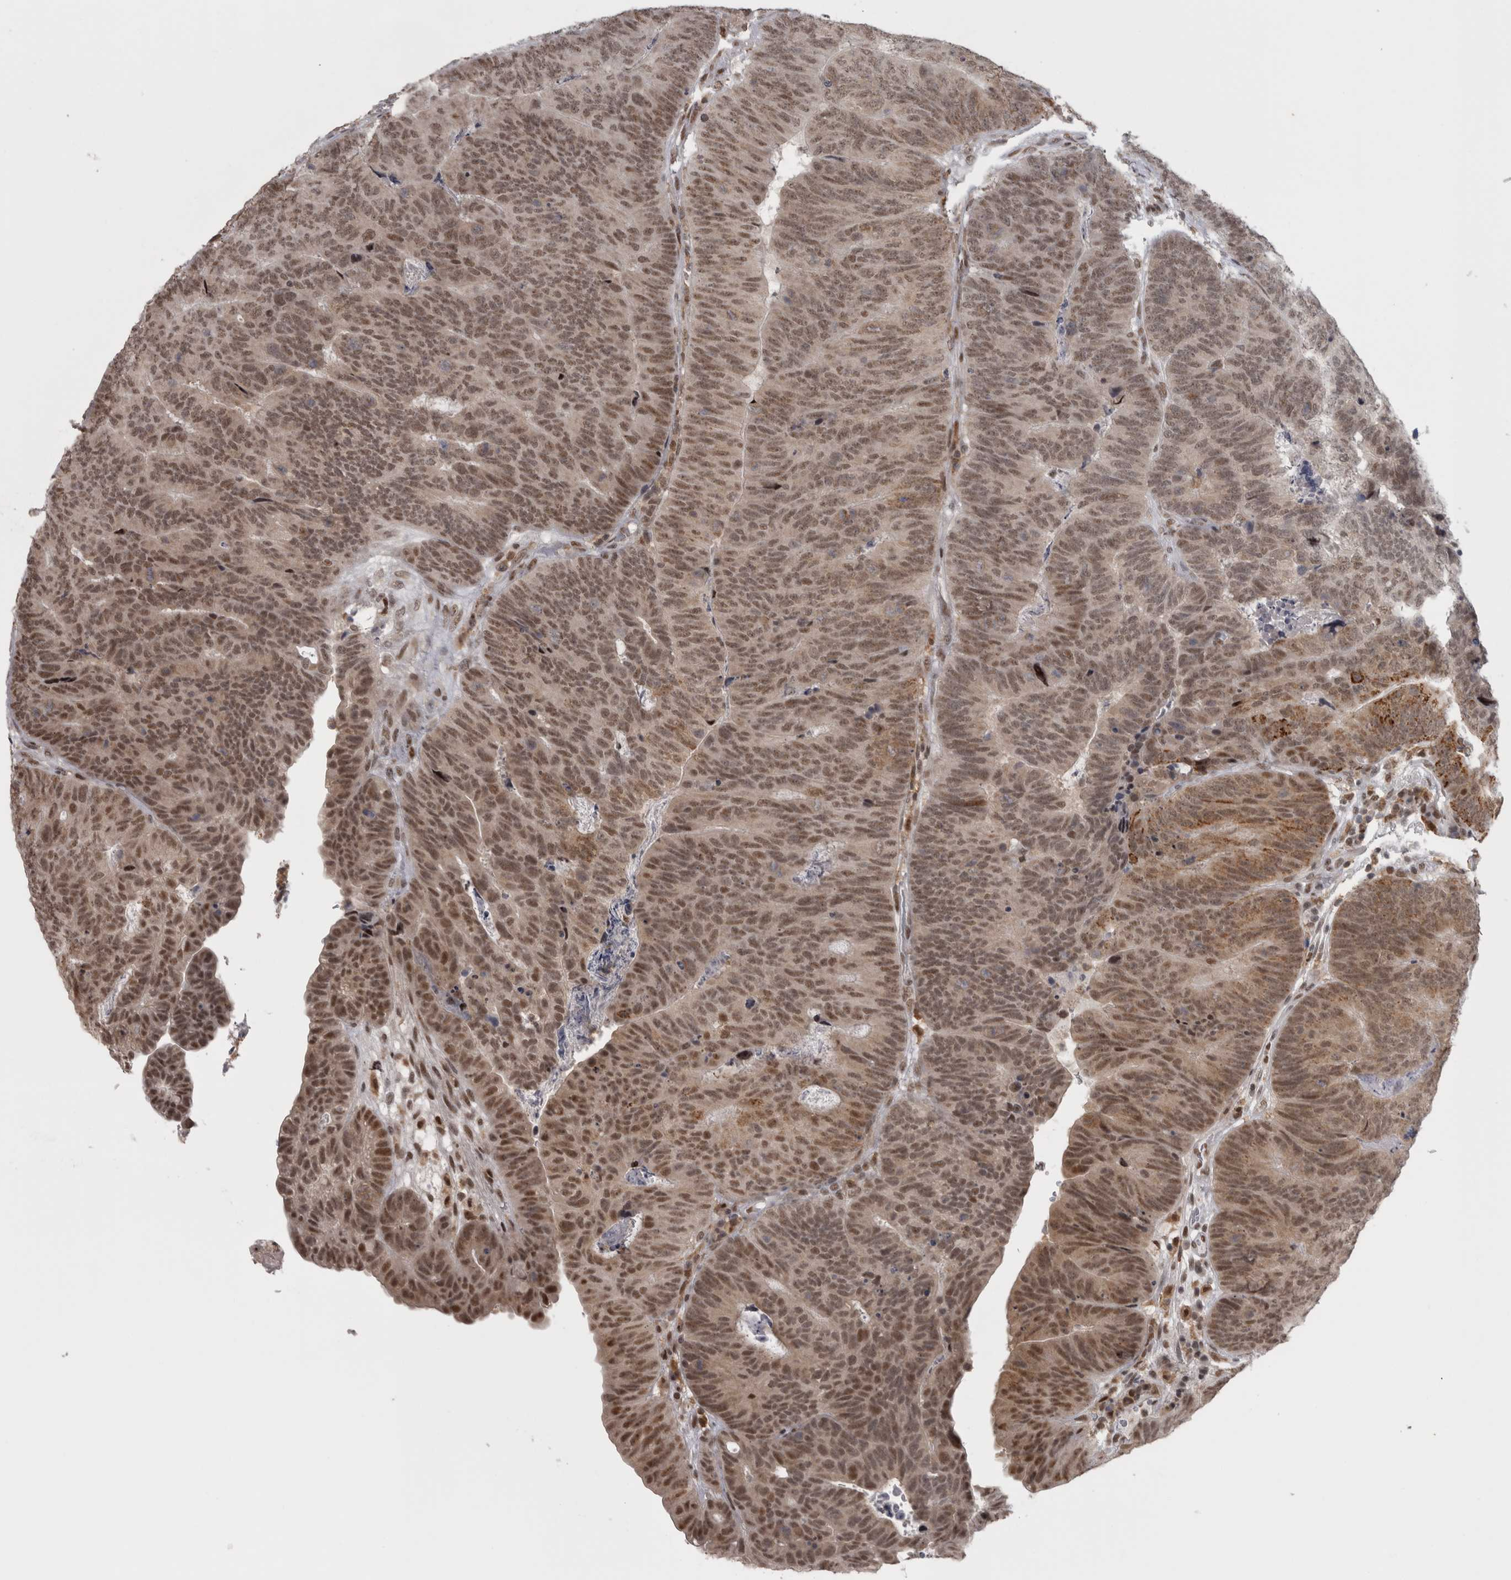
{"staining": {"intensity": "moderate", "quantity": ">75%", "location": "nuclear"}, "tissue": "colorectal cancer", "cell_type": "Tumor cells", "image_type": "cancer", "snomed": [{"axis": "morphology", "description": "Adenocarcinoma, NOS"}, {"axis": "topography", "description": "Colon"}], "caption": "DAB (3,3'-diaminobenzidine) immunohistochemical staining of human colorectal cancer displays moderate nuclear protein staining in approximately >75% of tumor cells. The protein of interest is stained brown, and the nuclei are stained in blue (DAB IHC with brightfield microscopy, high magnification).", "gene": "MICU3", "patient": {"sex": "female", "age": 67}}